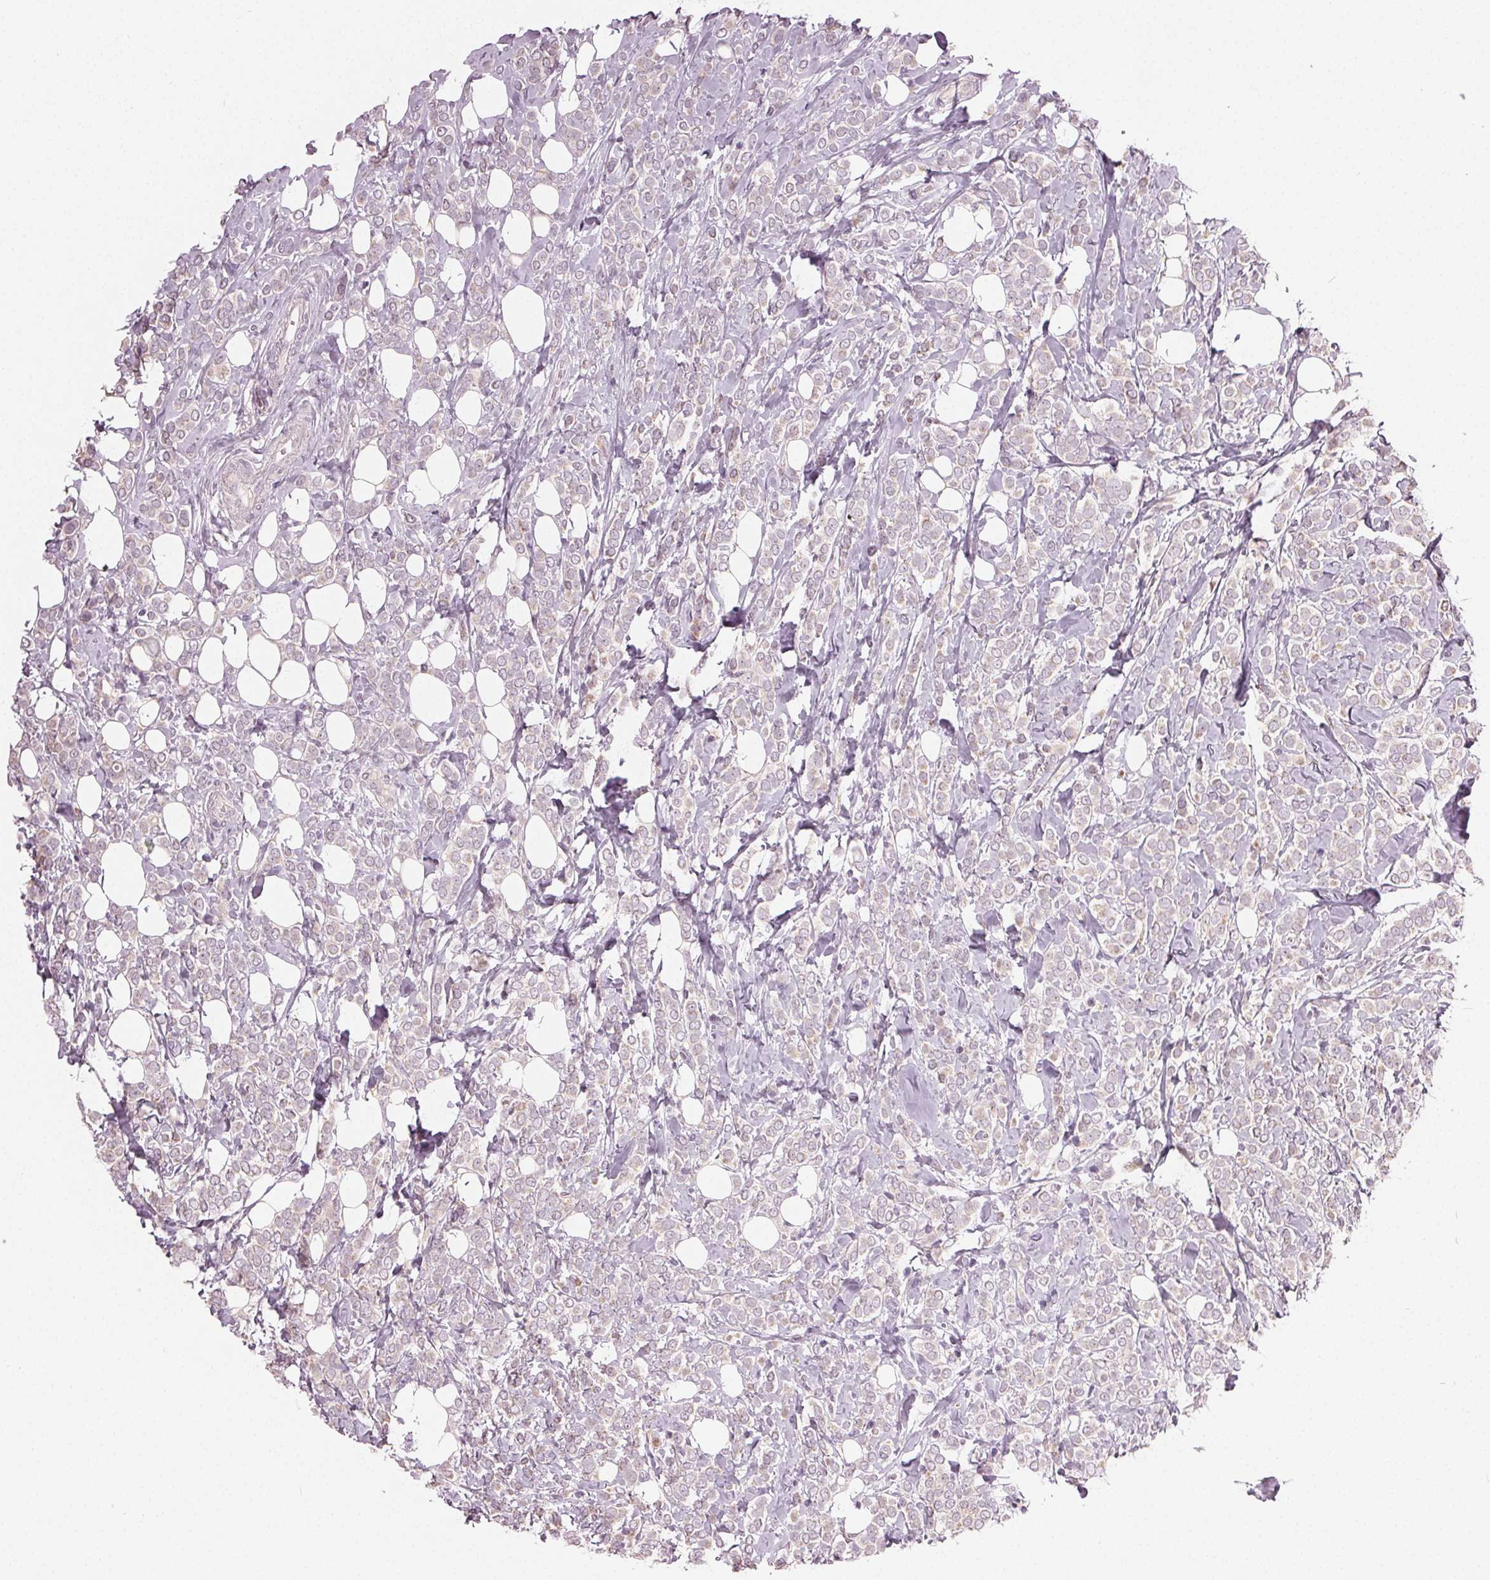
{"staining": {"intensity": "negative", "quantity": "none", "location": "none"}, "tissue": "breast cancer", "cell_type": "Tumor cells", "image_type": "cancer", "snomed": [{"axis": "morphology", "description": "Lobular carcinoma"}, {"axis": "topography", "description": "Breast"}], "caption": "Protein analysis of breast cancer (lobular carcinoma) reveals no significant expression in tumor cells.", "gene": "ZNF605", "patient": {"sex": "female", "age": 49}}